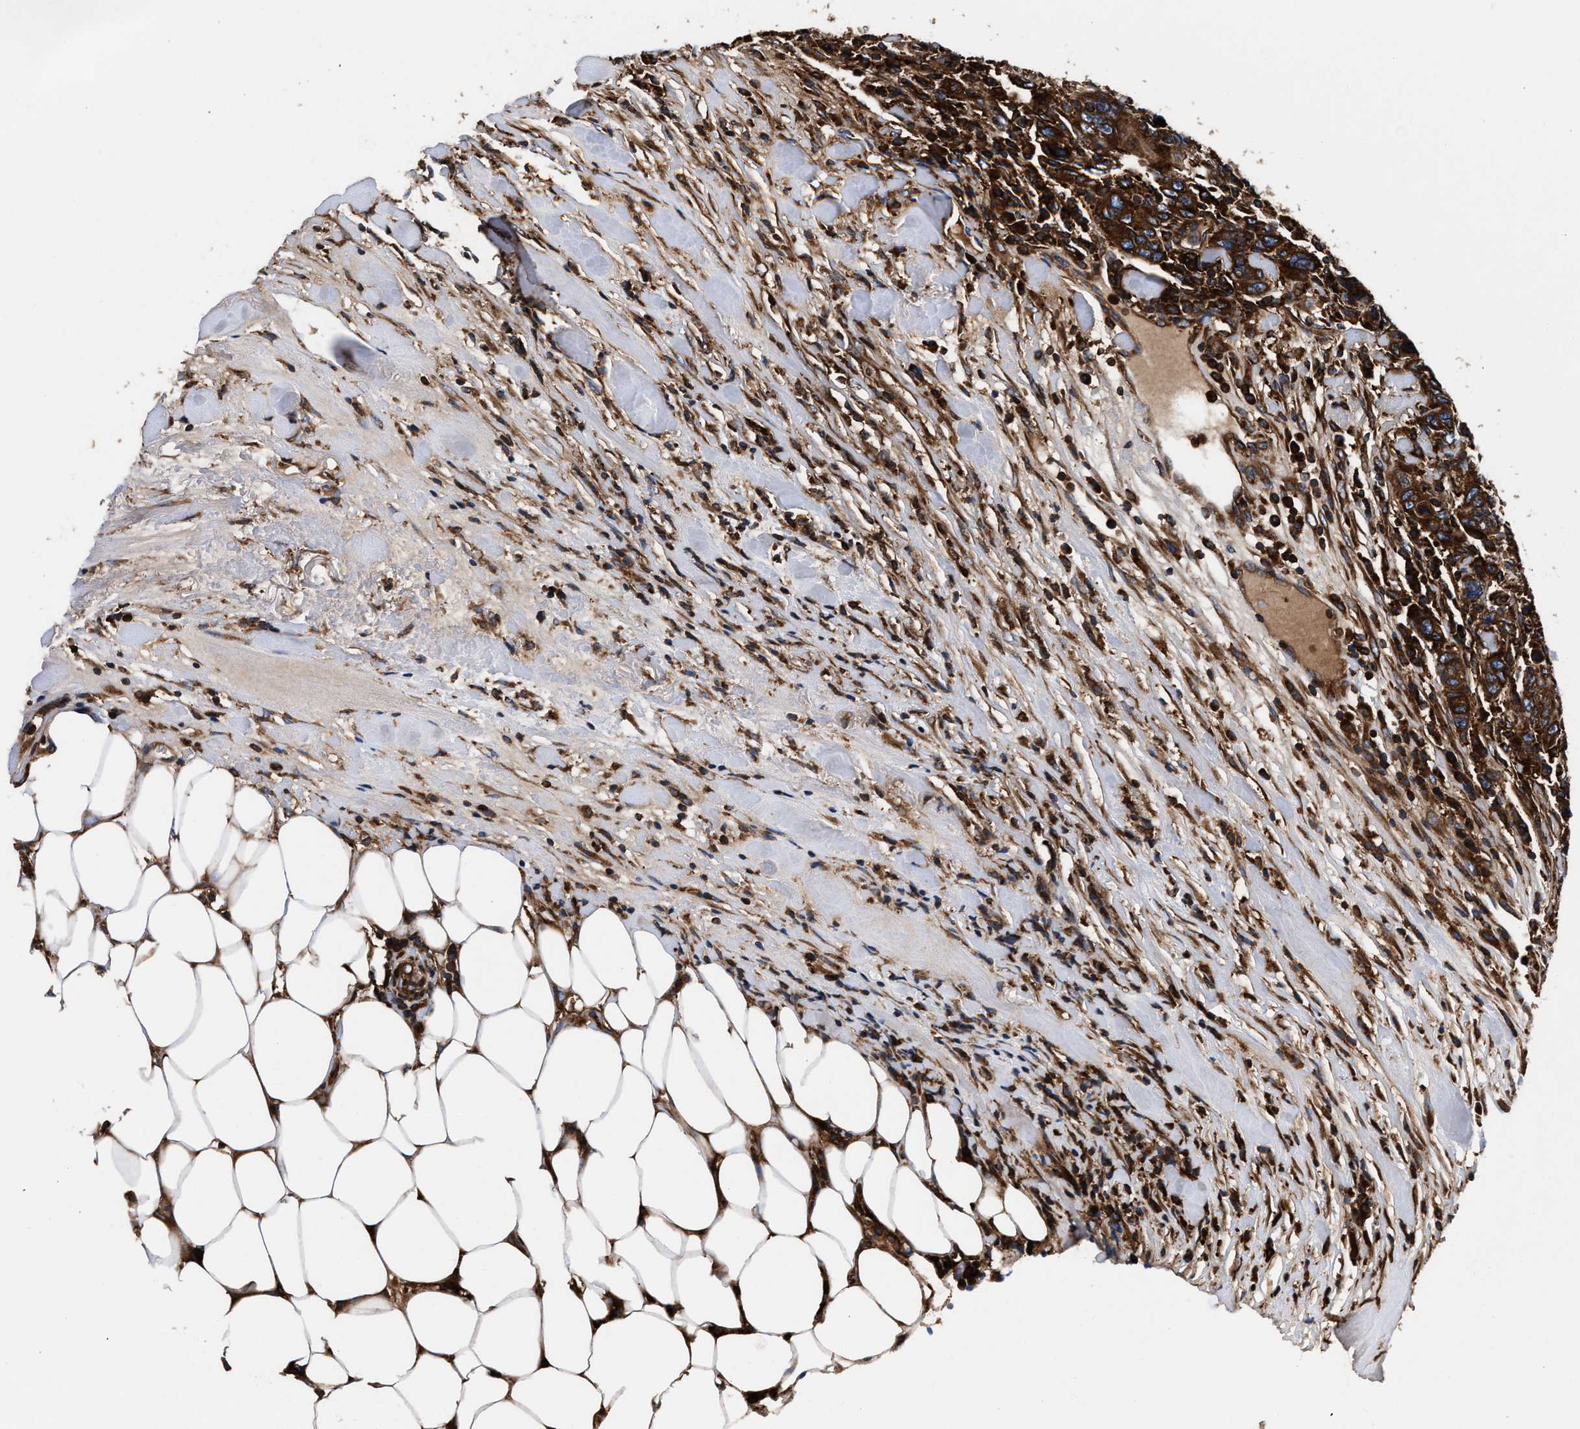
{"staining": {"intensity": "strong", "quantity": ">75%", "location": "cytoplasmic/membranous"}, "tissue": "breast cancer", "cell_type": "Tumor cells", "image_type": "cancer", "snomed": [{"axis": "morphology", "description": "Duct carcinoma"}, {"axis": "topography", "description": "Breast"}], "caption": "Breast cancer (intraductal carcinoma) stained with immunohistochemistry (IHC) demonstrates strong cytoplasmic/membranous positivity in approximately >75% of tumor cells.", "gene": "KYAT1", "patient": {"sex": "female", "age": 37}}